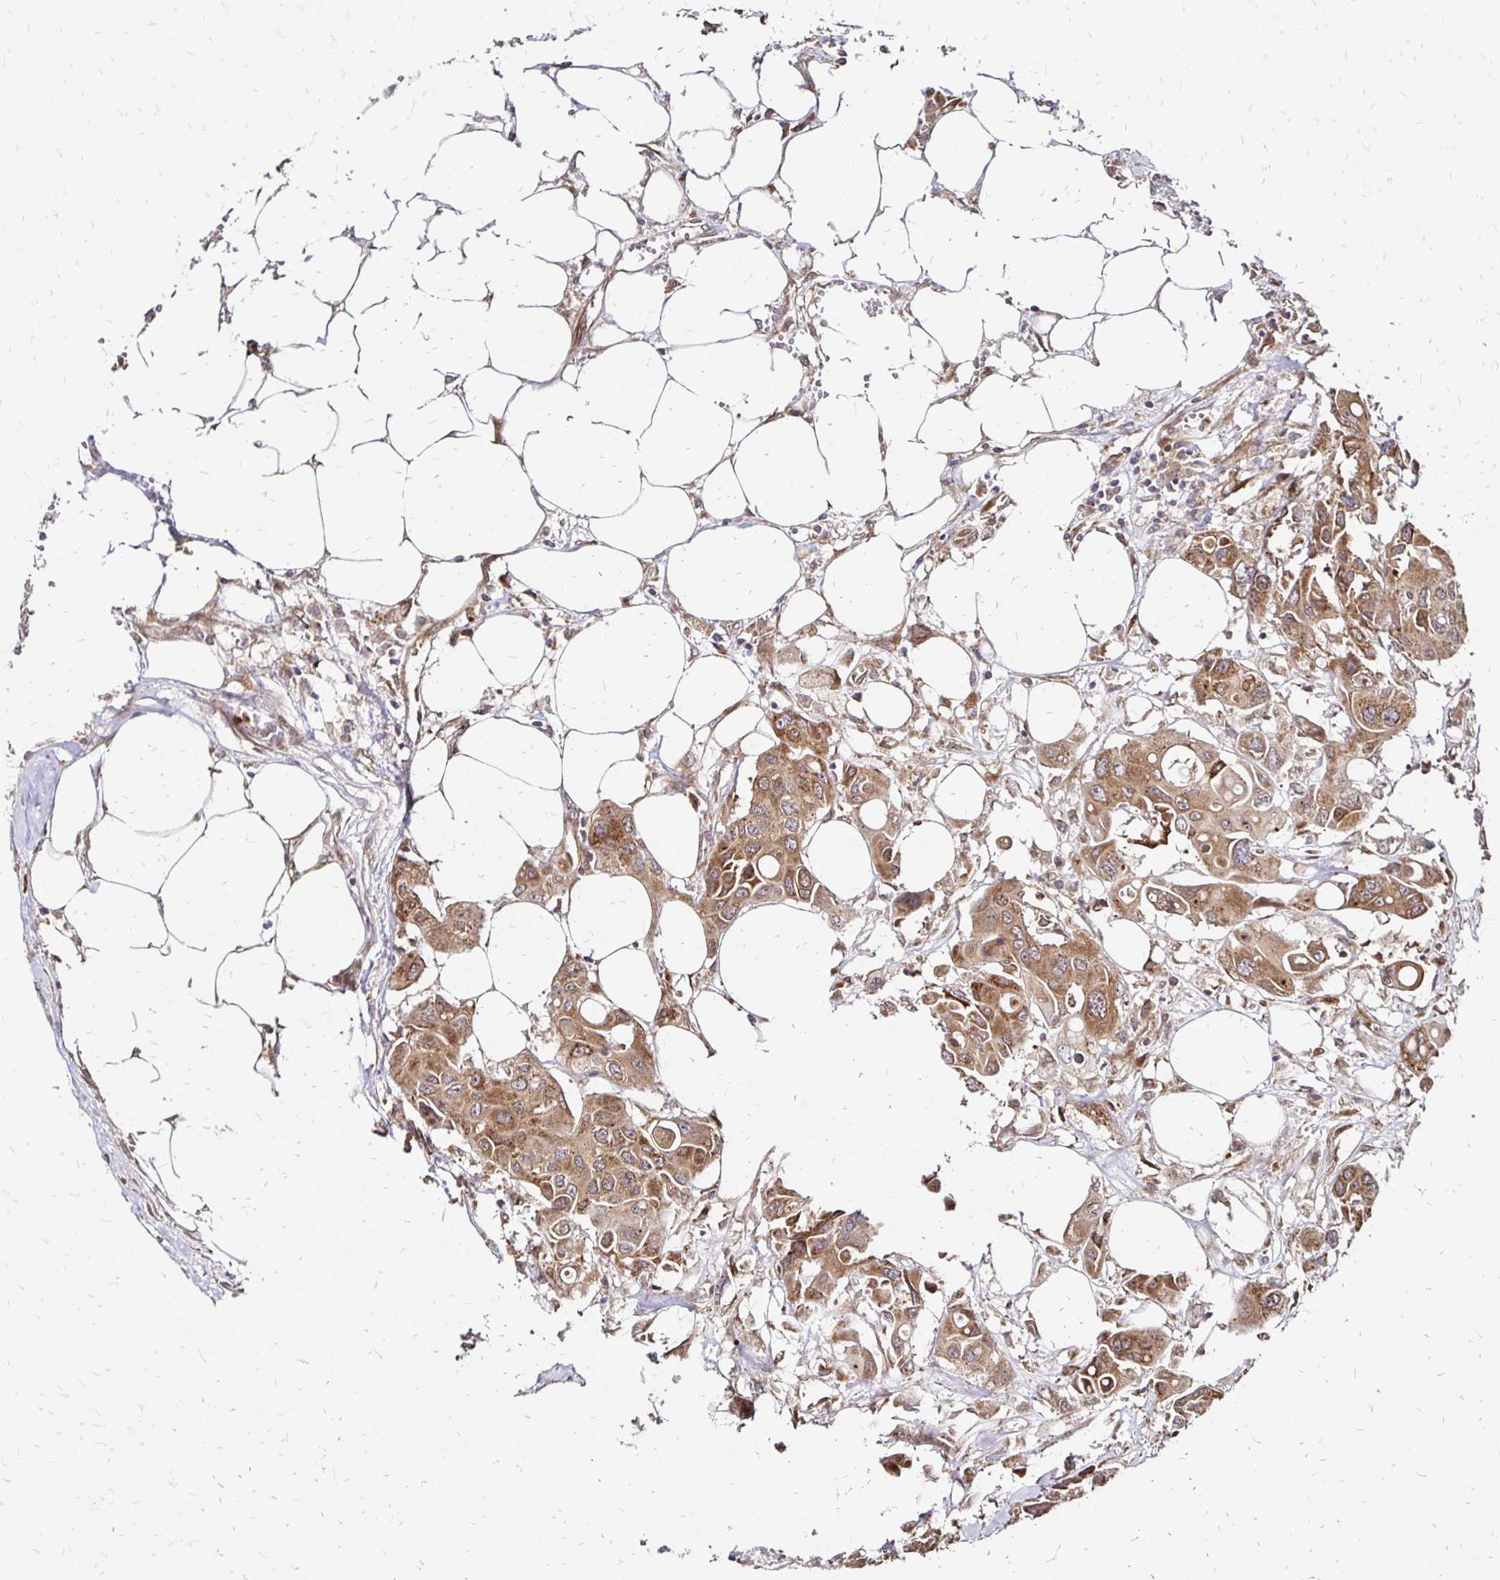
{"staining": {"intensity": "moderate", "quantity": ">75%", "location": "cytoplasmic/membranous"}, "tissue": "colorectal cancer", "cell_type": "Tumor cells", "image_type": "cancer", "snomed": [{"axis": "morphology", "description": "Adenocarcinoma, NOS"}, {"axis": "topography", "description": "Colon"}], "caption": "The micrograph displays a brown stain indicating the presence of a protein in the cytoplasmic/membranous of tumor cells in adenocarcinoma (colorectal). (DAB (3,3'-diaminobenzidine) = brown stain, brightfield microscopy at high magnification).", "gene": "ZW10", "patient": {"sex": "male", "age": 77}}